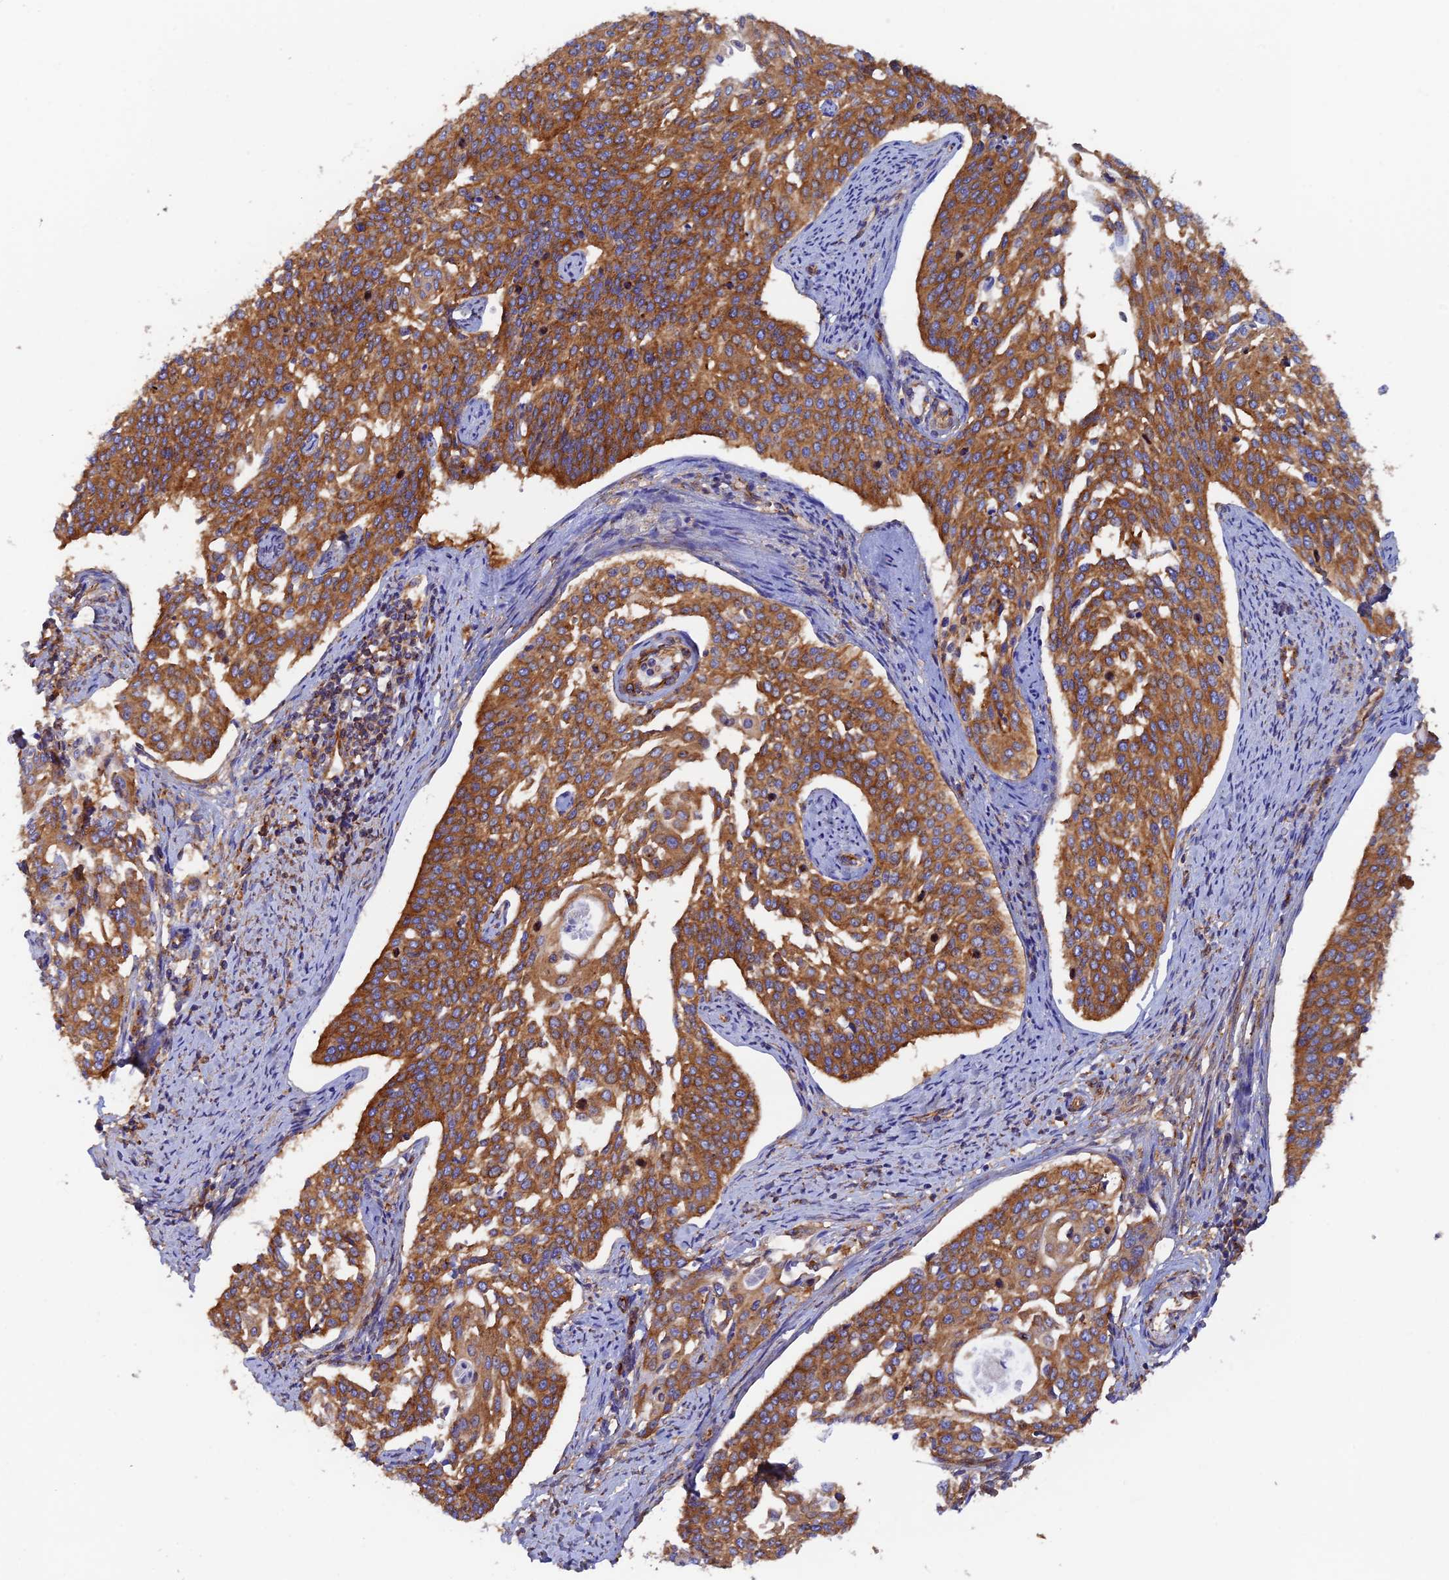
{"staining": {"intensity": "strong", "quantity": ">75%", "location": "cytoplasmic/membranous"}, "tissue": "cervical cancer", "cell_type": "Tumor cells", "image_type": "cancer", "snomed": [{"axis": "morphology", "description": "Squamous cell carcinoma, NOS"}, {"axis": "topography", "description": "Cervix"}], "caption": "Squamous cell carcinoma (cervical) stained for a protein reveals strong cytoplasmic/membranous positivity in tumor cells.", "gene": "DCTN2", "patient": {"sex": "female", "age": 44}}